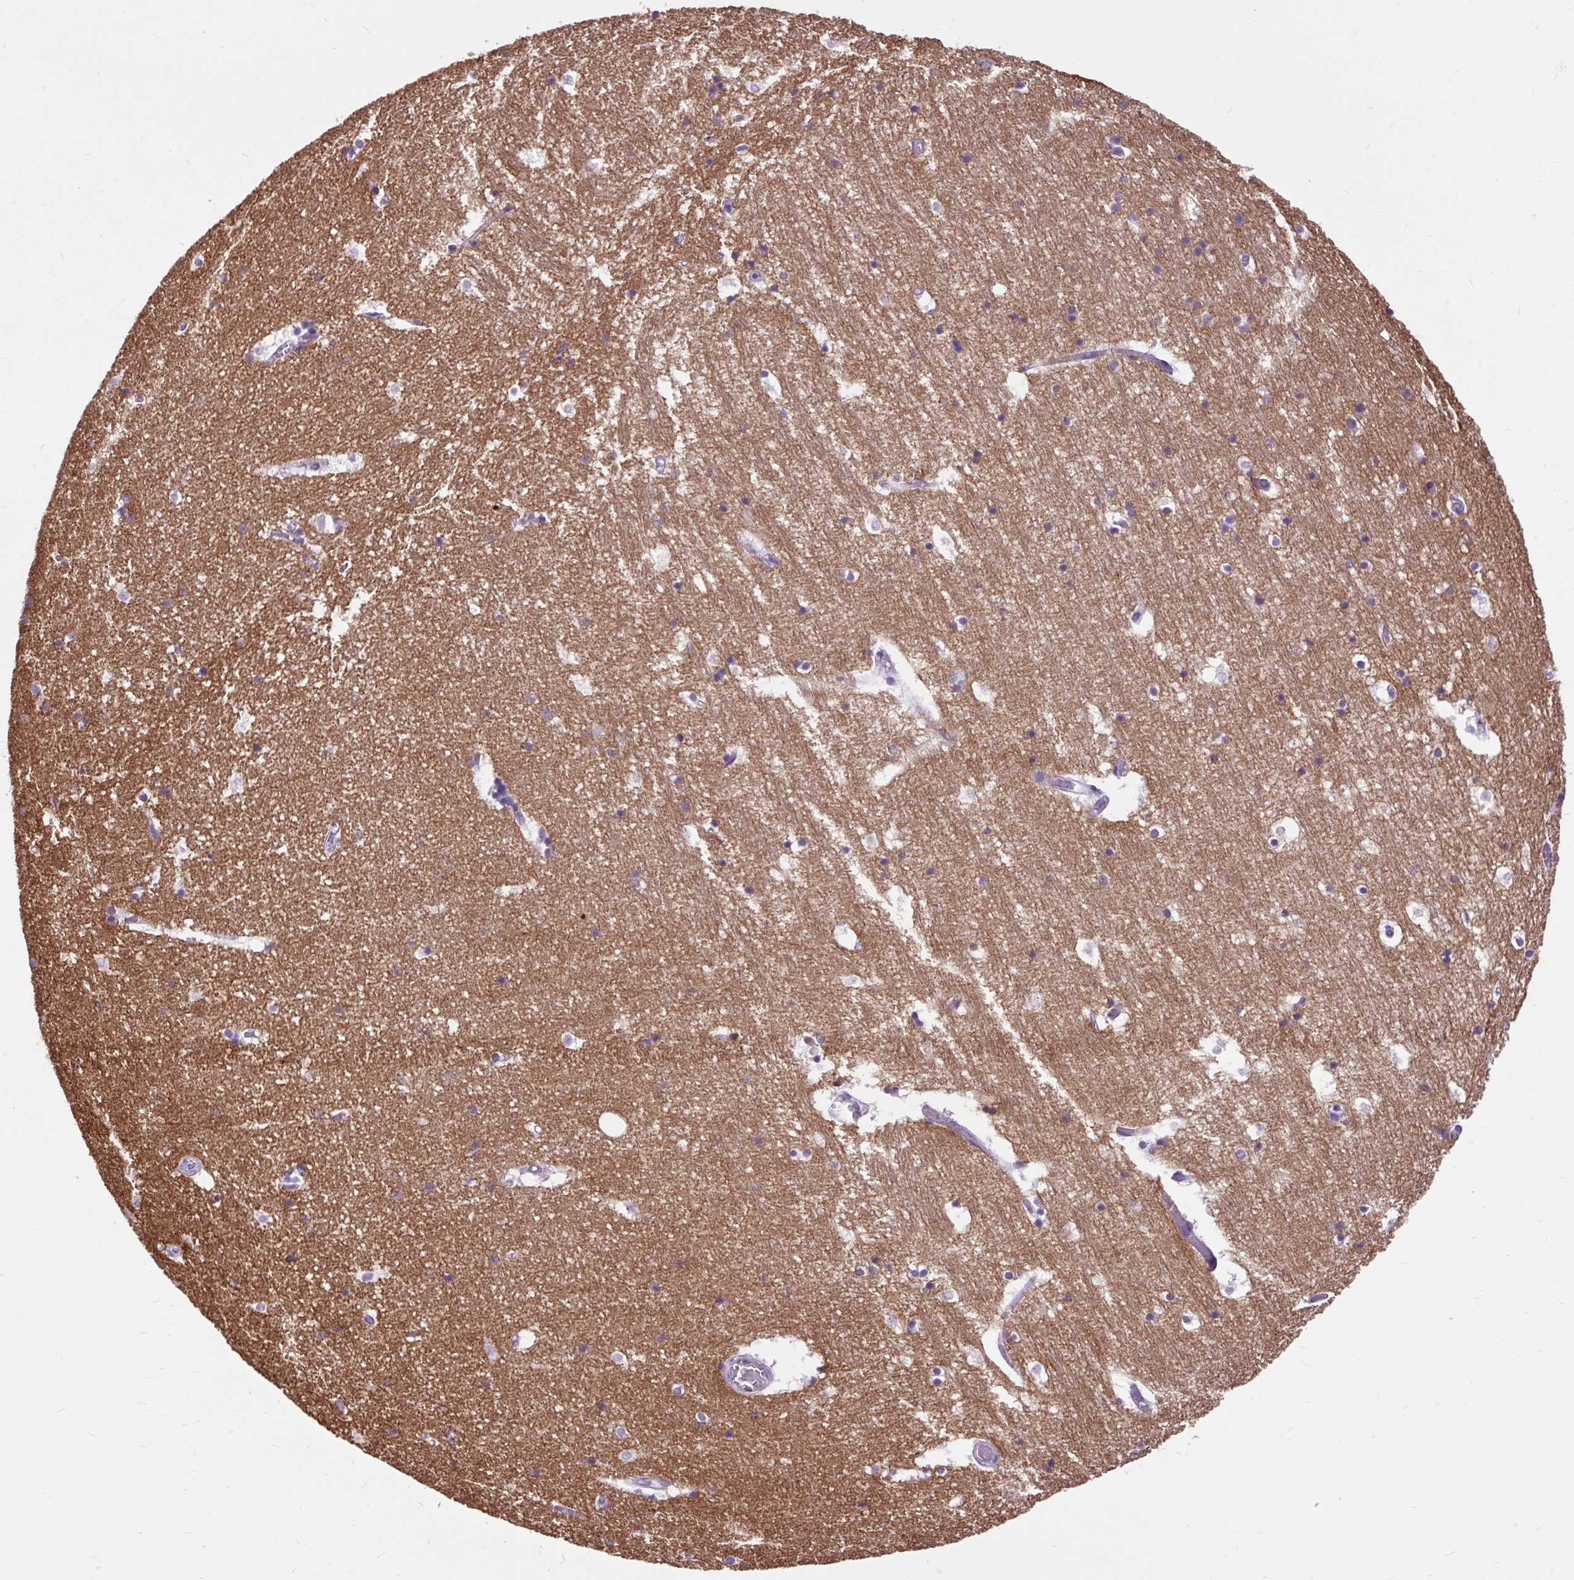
{"staining": {"intensity": "negative", "quantity": "none", "location": "none"}, "tissue": "hippocampus", "cell_type": "Glial cells", "image_type": "normal", "snomed": [{"axis": "morphology", "description": "Normal tissue, NOS"}, {"axis": "topography", "description": "Hippocampus"}], "caption": "Glial cells are negative for brown protein staining in unremarkable hippocampus. (DAB (3,3'-diaminobenzidine) immunohistochemistry, high magnification).", "gene": "DPP6", "patient": {"sex": "female", "age": 52}}